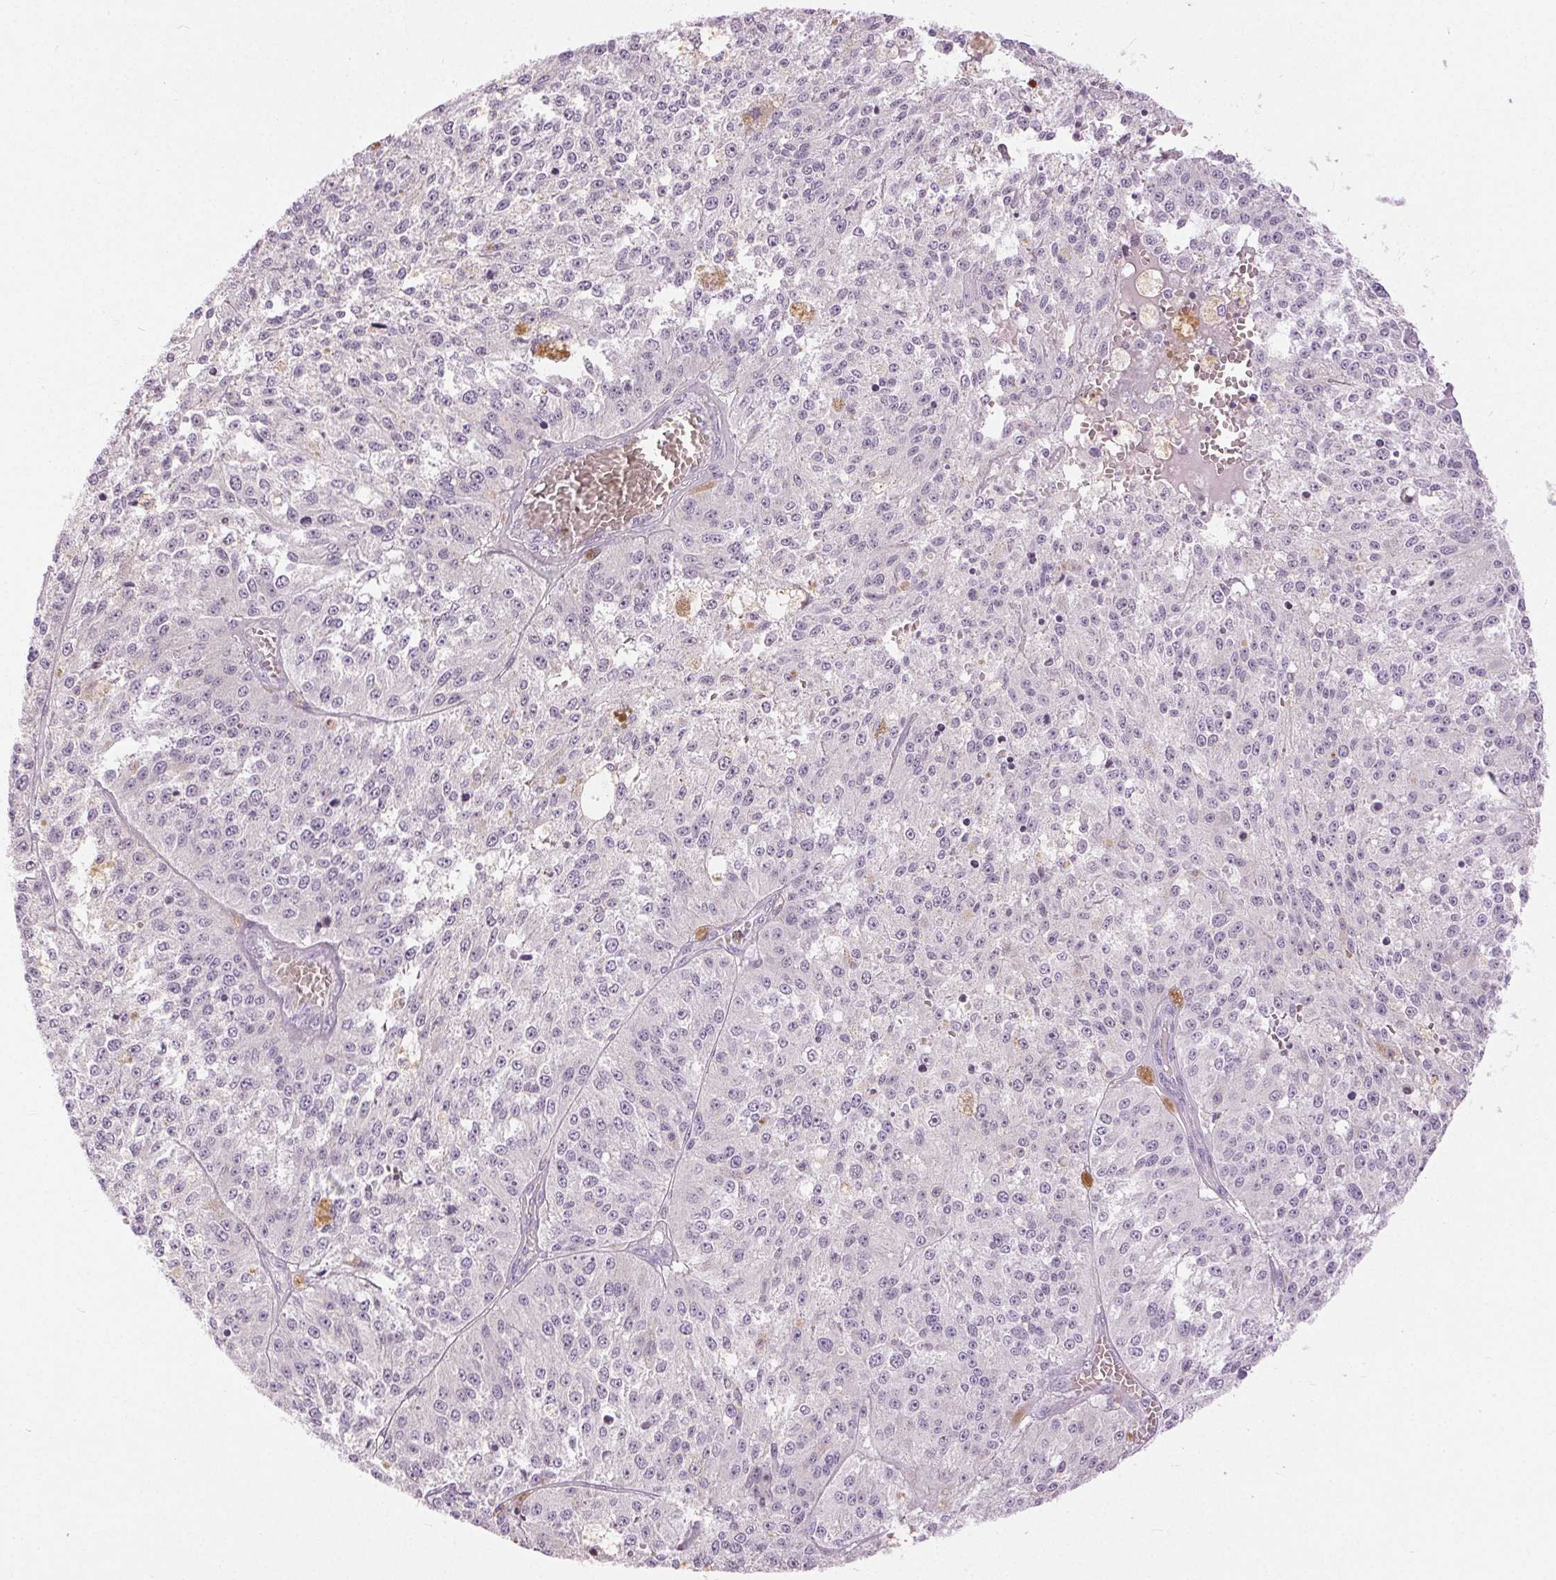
{"staining": {"intensity": "negative", "quantity": "none", "location": "none"}, "tissue": "melanoma", "cell_type": "Tumor cells", "image_type": "cancer", "snomed": [{"axis": "morphology", "description": "Malignant melanoma, Metastatic site"}, {"axis": "topography", "description": "Lymph node"}], "caption": "A micrograph of melanoma stained for a protein demonstrates no brown staining in tumor cells.", "gene": "DSG3", "patient": {"sex": "female", "age": 64}}